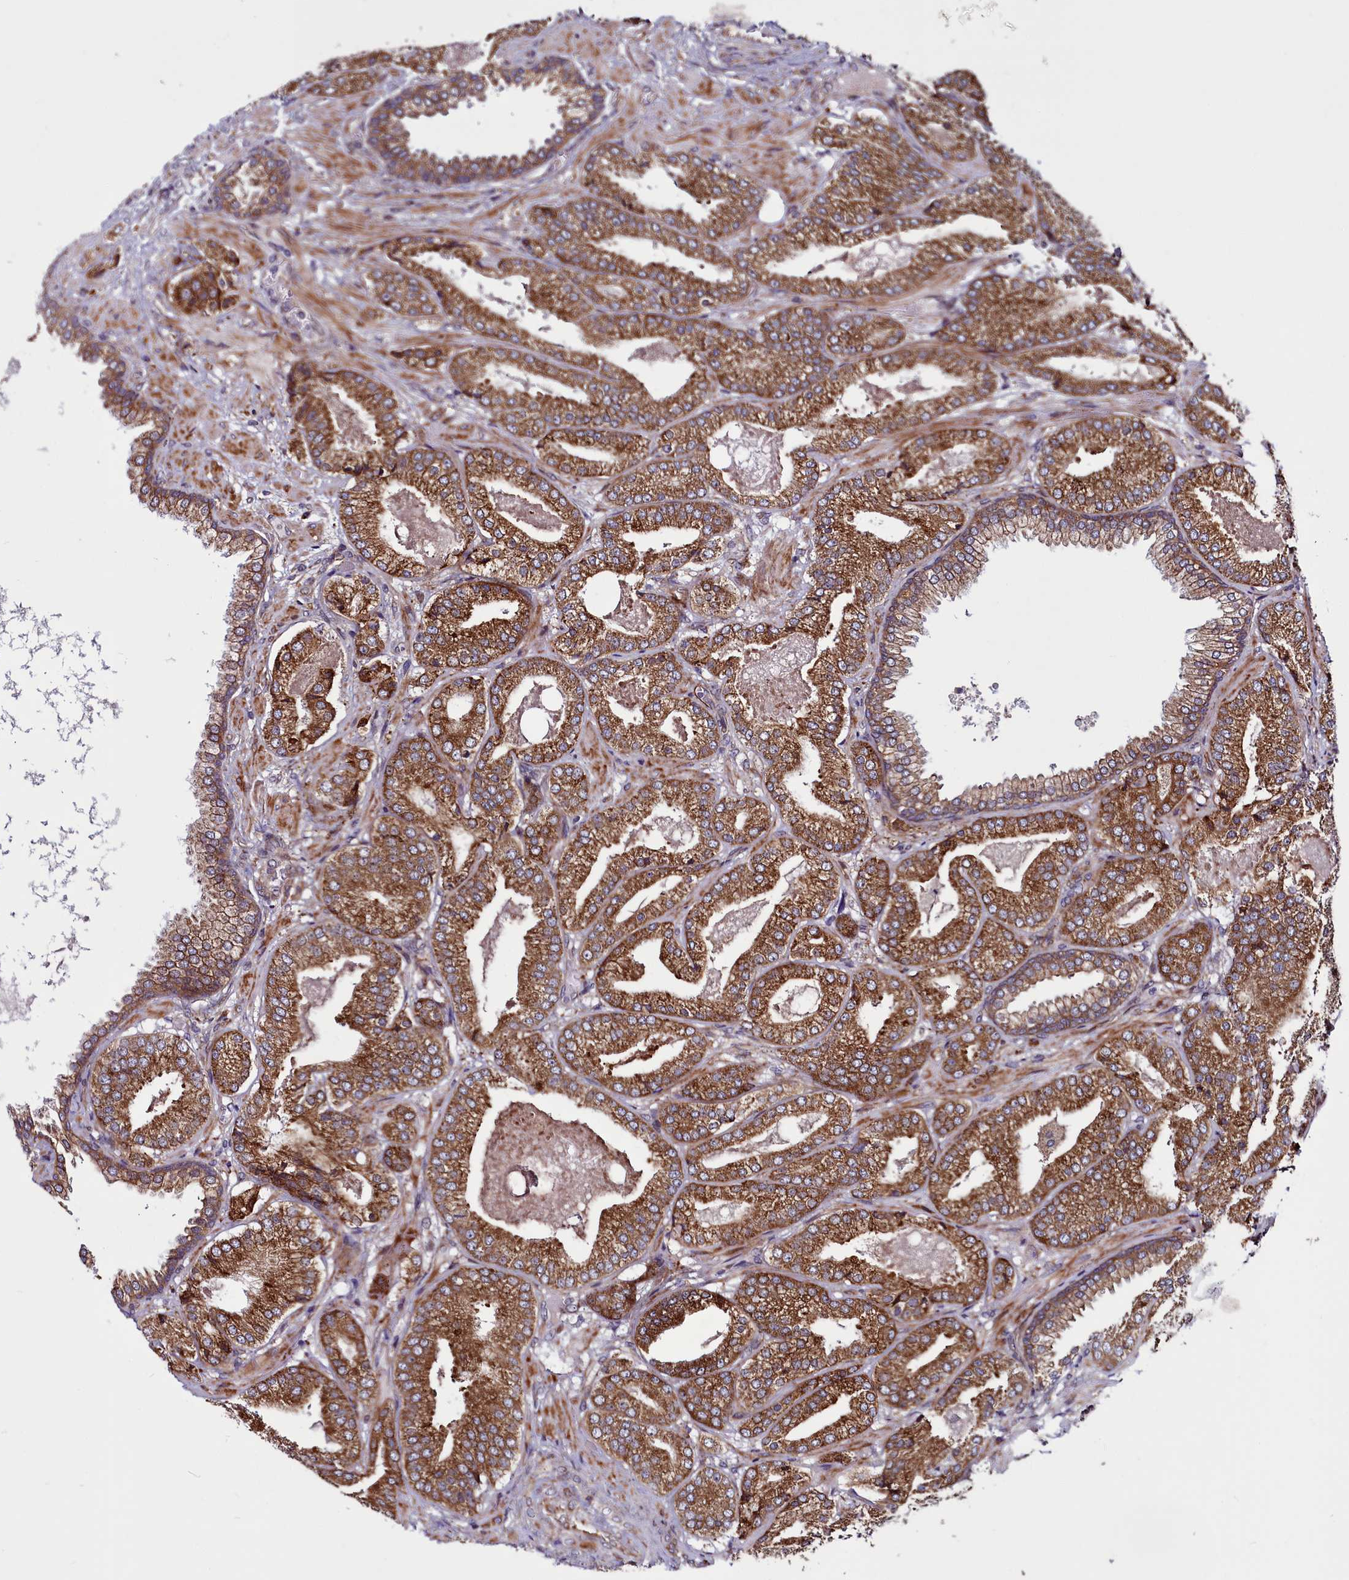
{"staining": {"intensity": "strong", "quantity": ">75%", "location": "cytoplasmic/membranous"}, "tissue": "prostate cancer", "cell_type": "Tumor cells", "image_type": "cancer", "snomed": [{"axis": "morphology", "description": "Adenocarcinoma, High grade"}, {"axis": "topography", "description": "Prostate"}], "caption": "The histopathology image demonstrates immunohistochemical staining of prostate adenocarcinoma (high-grade). There is strong cytoplasmic/membranous positivity is present in about >75% of tumor cells.", "gene": "MCRIP1", "patient": {"sex": "male", "age": 63}}